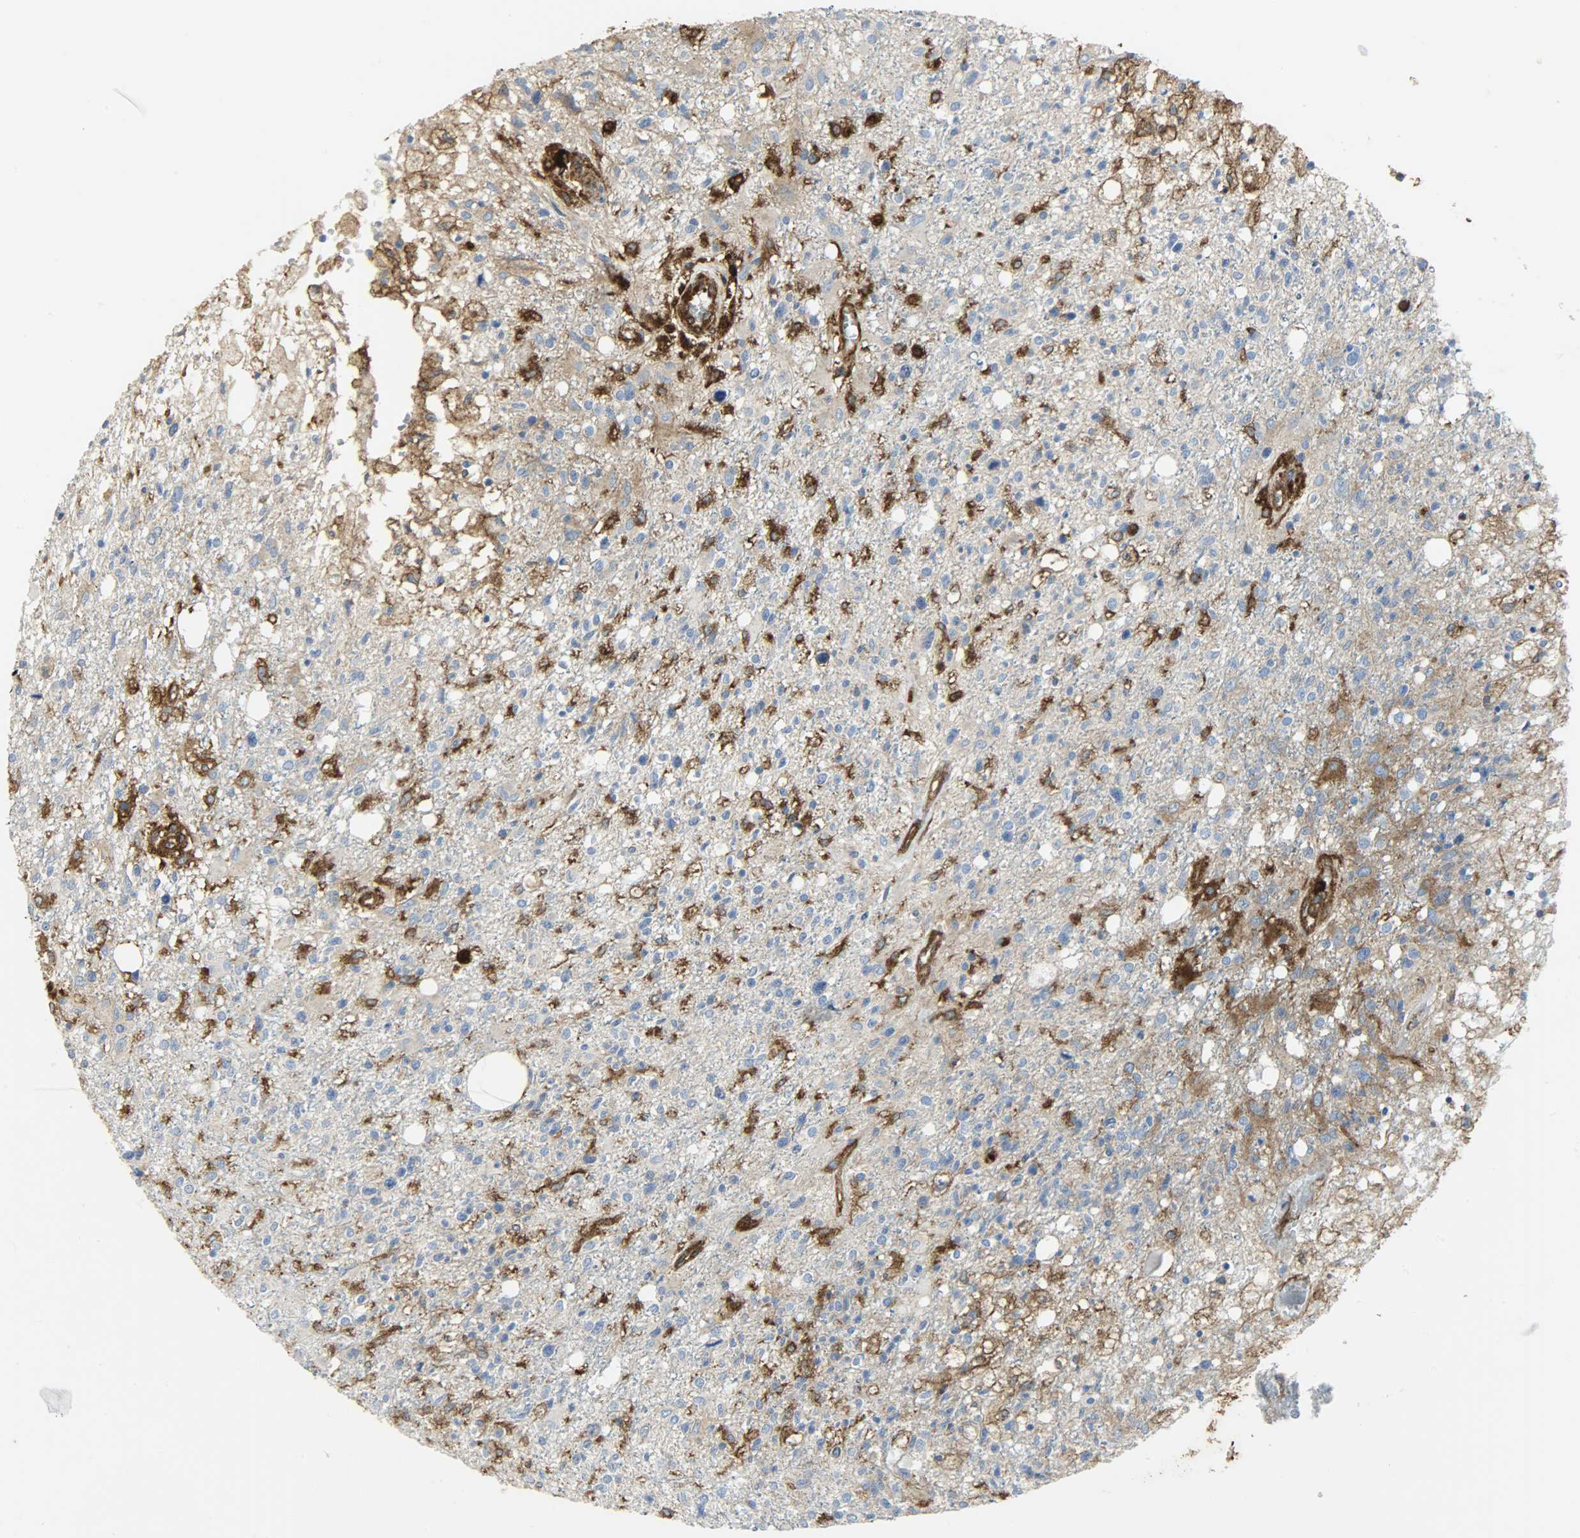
{"staining": {"intensity": "moderate", "quantity": "25%-75%", "location": "cytoplasmic/membranous"}, "tissue": "glioma", "cell_type": "Tumor cells", "image_type": "cancer", "snomed": [{"axis": "morphology", "description": "Glioma, malignant, High grade"}, {"axis": "topography", "description": "Cerebral cortex"}], "caption": "An immunohistochemistry (IHC) image of neoplastic tissue is shown. Protein staining in brown highlights moderate cytoplasmic/membranous positivity in glioma within tumor cells. (brown staining indicates protein expression, while blue staining denotes nuclei).", "gene": "VASP", "patient": {"sex": "male", "age": 76}}